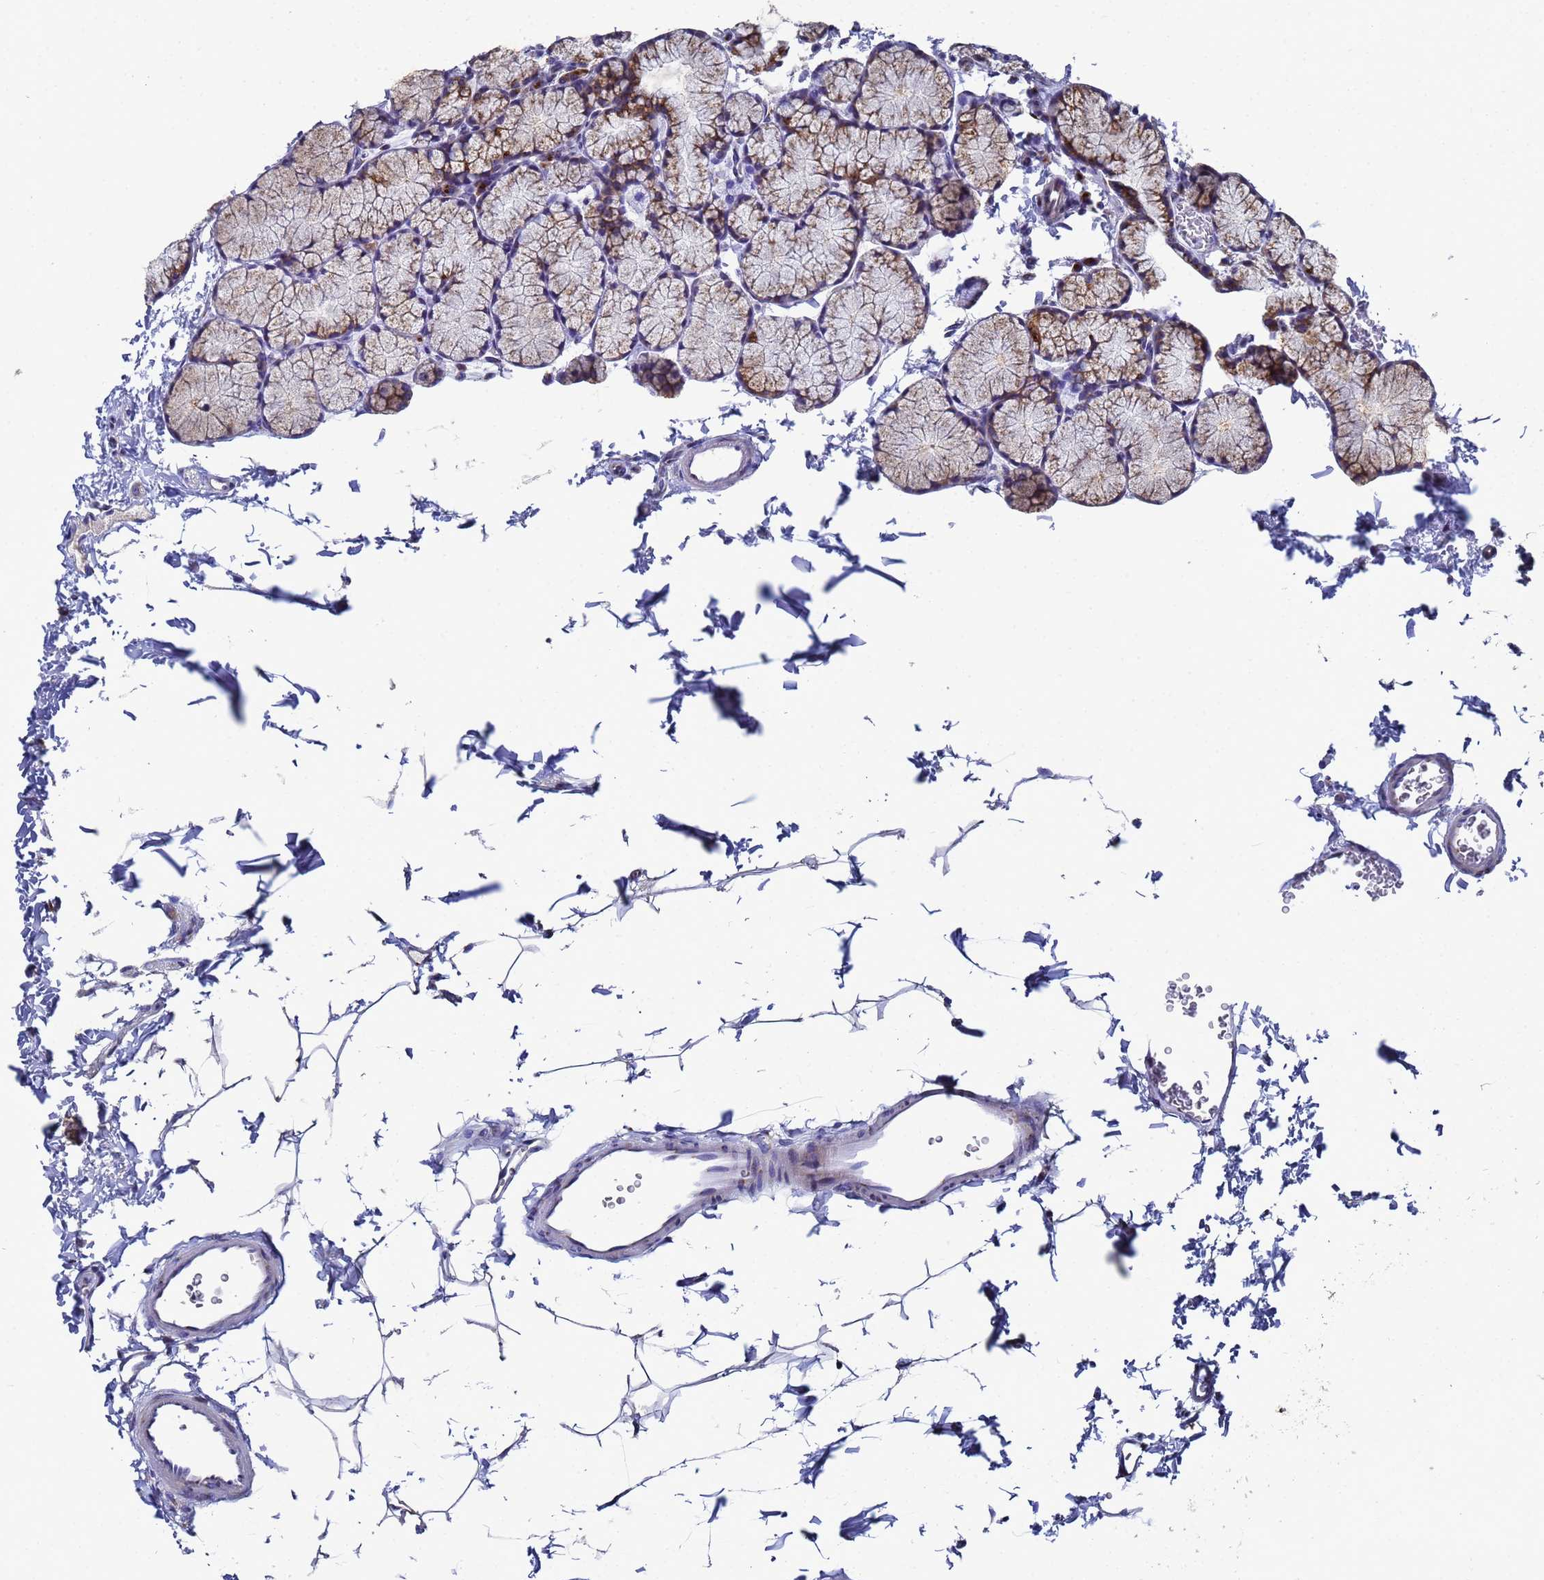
{"staining": {"intensity": "strong", "quantity": ">75%", "location": "cytoplasmic/membranous"}, "tissue": "duodenum", "cell_type": "Glandular cells", "image_type": "normal", "snomed": [{"axis": "morphology", "description": "Normal tissue, NOS"}, {"axis": "topography", "description": "Duodenum"}], "caption": "Duodenum stained with immunohistochemistry reveals strong cytoplasmic/membranous expression in approximately >75% of glandular cells.", "gene": "NSUN6", "patient": {"sex": "male", "age": 35}}